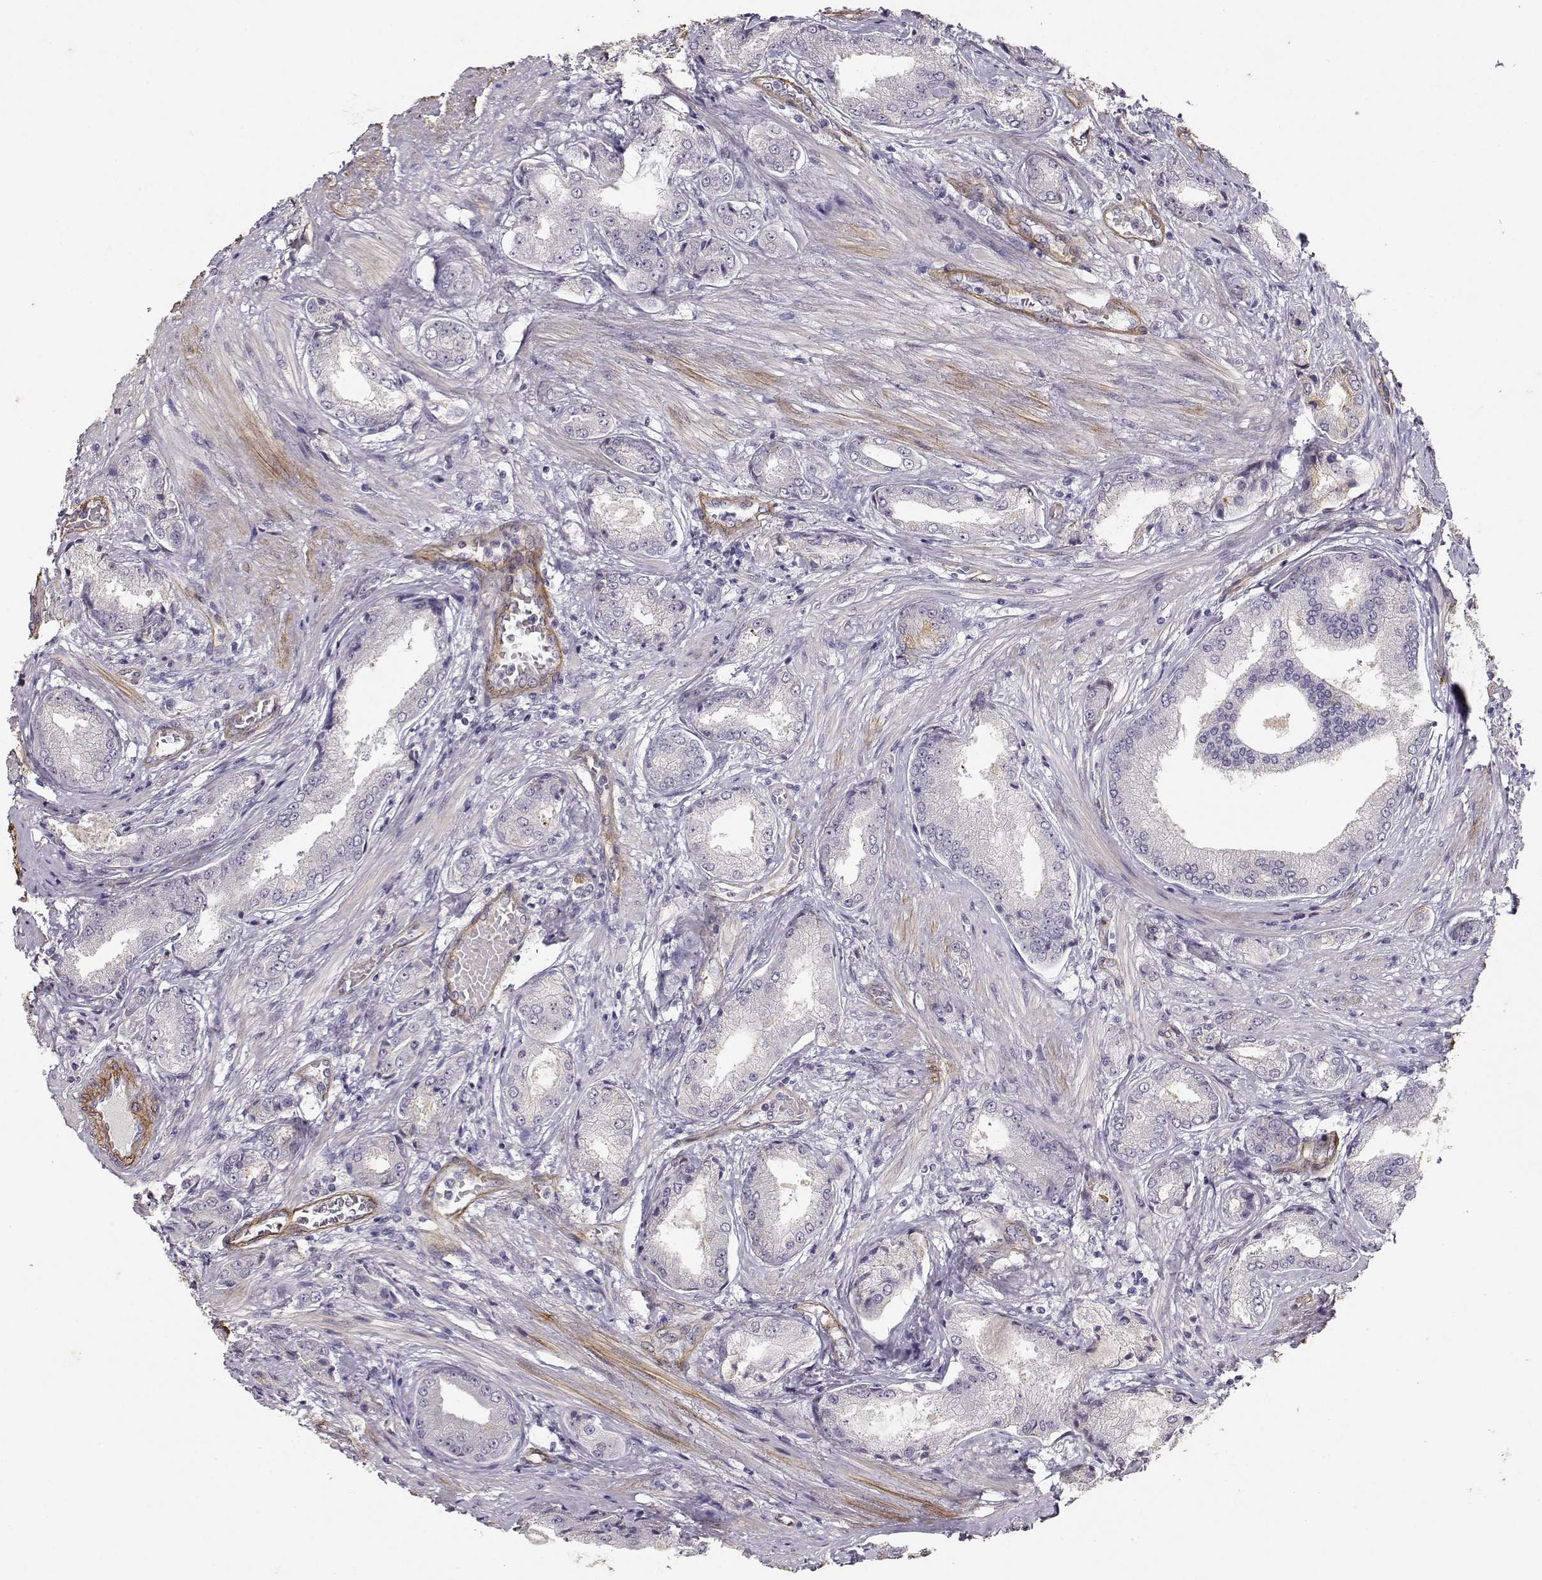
{"staining": {"intensity": "negative", "quantity": "none", "location": "none"}, "tissue": "prostate cancer", "cell_type": "Tumor cells", "image_type": "cancer", "snomed": [{"axis": "morphology", "description": "Adenocarcinoma, NOS"}, {"axis": "topography", "description": "Prostate"}], "caption": "Image shows no significant protein staining in tumor cells of prostate cancer (adenocarcinoma). (DAB (3,3'-diaminobenzidine) immunohistochemistry (IHC) with hematoxylin counter stain).", "gene": "LAMA5", "patient": {"sex": "male", "age": 63}}